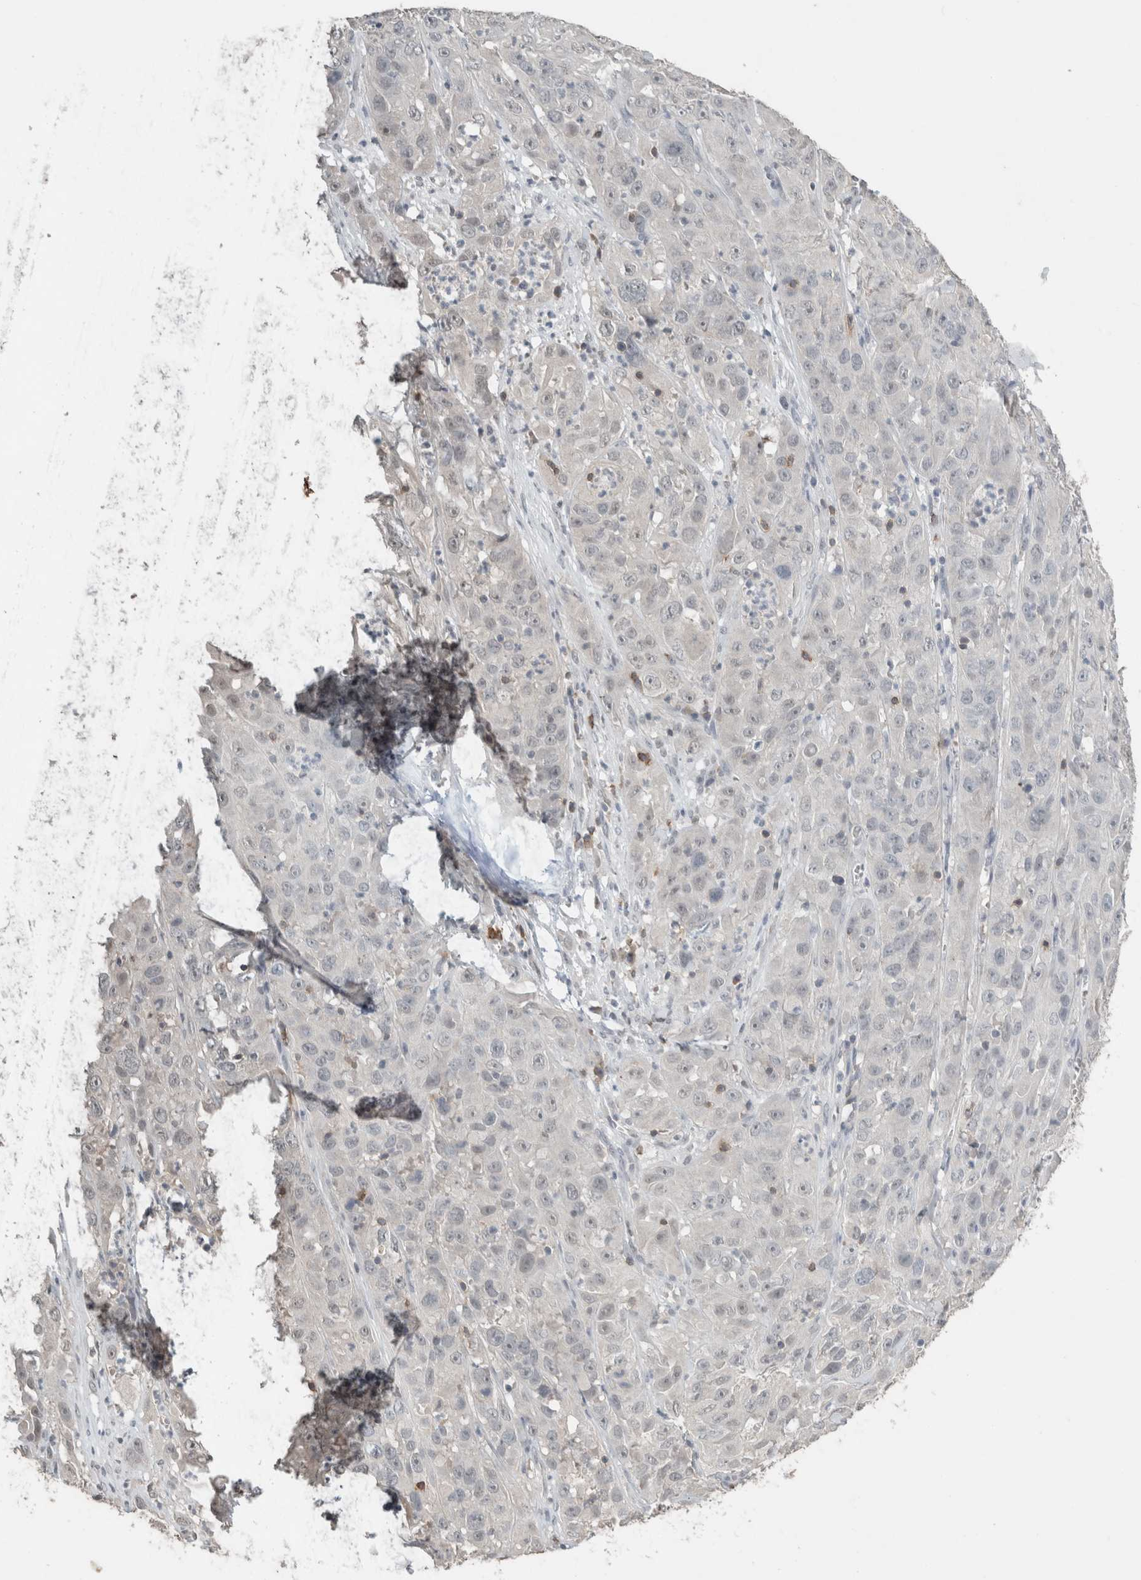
{"staining": {"intensity": "negative", "quantity": "none", "location": "none"}, "tissue": "cervical cancer", "cell_type": "Tumor cells", "image_type": "cancer", "snomed": [{"axis": "morphology", "description": "Squamous cell carcinoma, NOS"}, {"axis": "topography", "description": "Cervix"}], "caption": "Histopathology image shows no significant protein staining in tumor cells of squamous cell carcinoma (cervical). (Brightfield microscopy of DAB IHC at high magnification).", "gene": "TRAT1", "patient": {"sex": "female", "age": 32}}